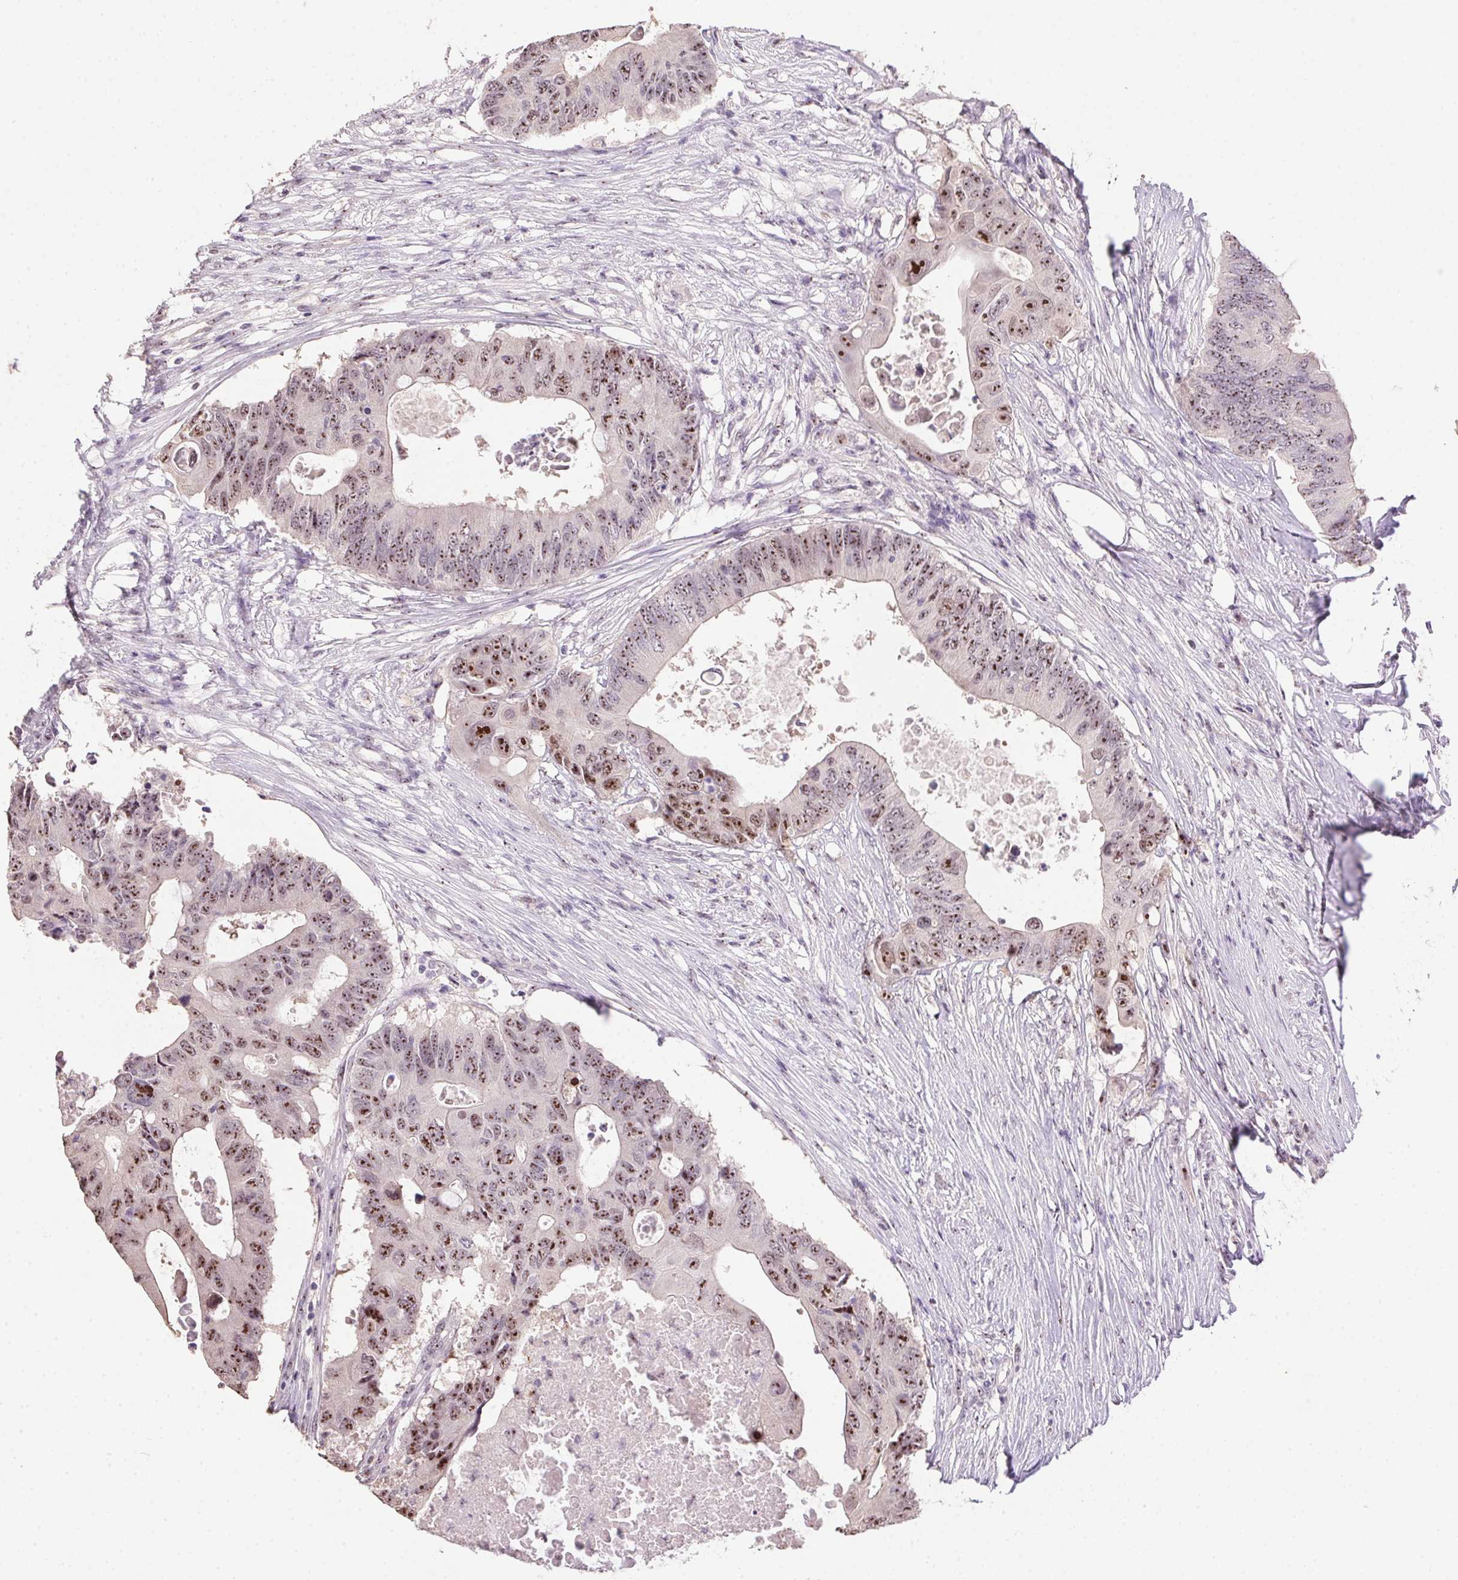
{"staining": {"intensity": "strong", "quantity": ">75%", "location": "nuclear"}, "tissue": "colorectal cancer", "cell_type": "Tumor cells", "image_type": "cancer", "snomed": [{"axis": "morphology", "description": "Adenocarcinoma, NOS"}, {"axis": "topography", "description": "Colon"}], "caption": "The immunohistochemical stain labels strong nuclear expression in tumor cells of colorectal adenocarcinoma tissue.", "gene": "BATF2", "patient": {"sex": "male", "age": 71}}